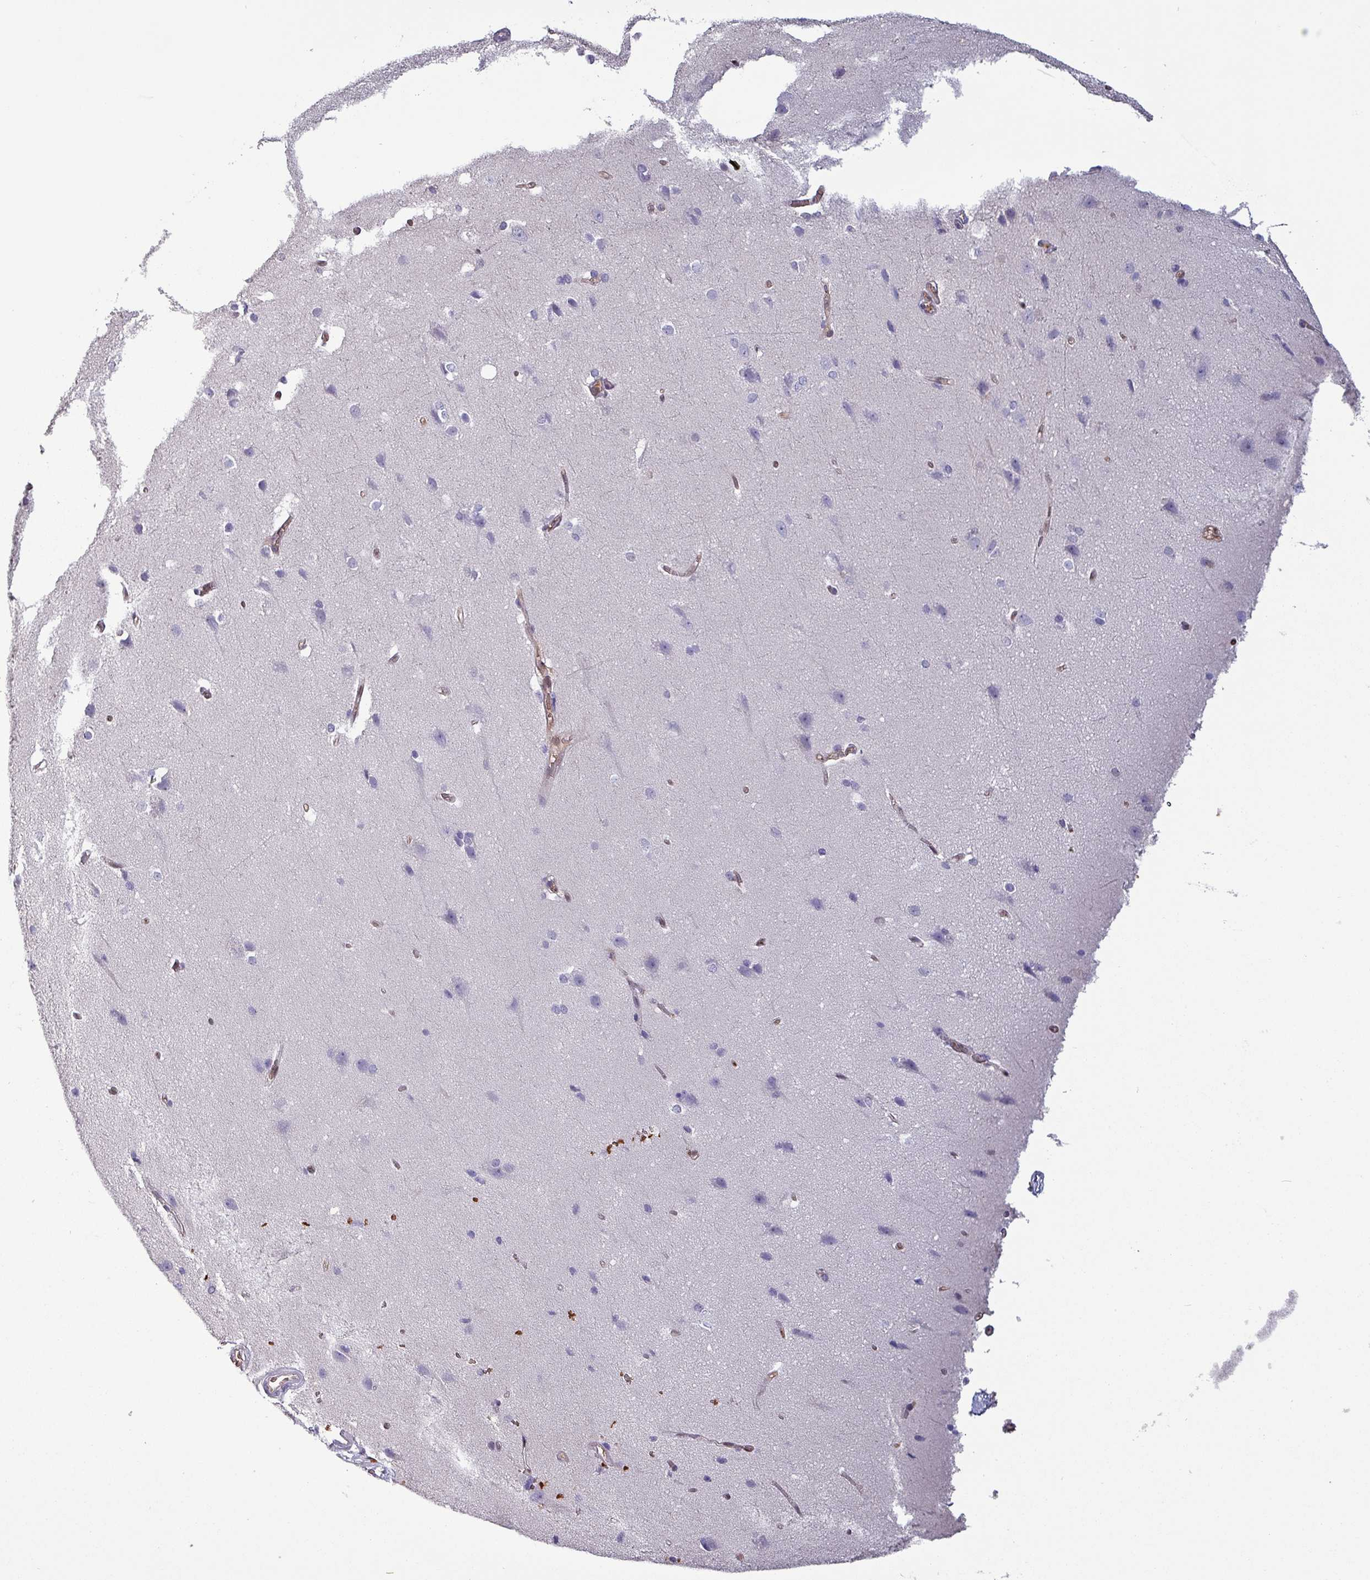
{"staining": {"intensity": "moderate", "quantity": ">75%", "location": "cytoplasmic/membranous,nuclear"}, "tissue": "cerebral cortex", "cell_type": "Endothelial cells", "image_type": "normal", "snomed": [{"axis": "morphology", "description": "Normal tissue, NOS"}, {"axis": "topography", "description": "Cerebral cortex"}], "caption": "Immunohistochemistry (DAB (3,3'-diaminobenzidine)) staining of normal human cerebral cortex demonstrates moderate cytoplasmic/membranous,nuclear protein positivity in about >75% of endothelial cells.", "gene": "PSMB8", "patient": {"sex": "male", "age": 37}}